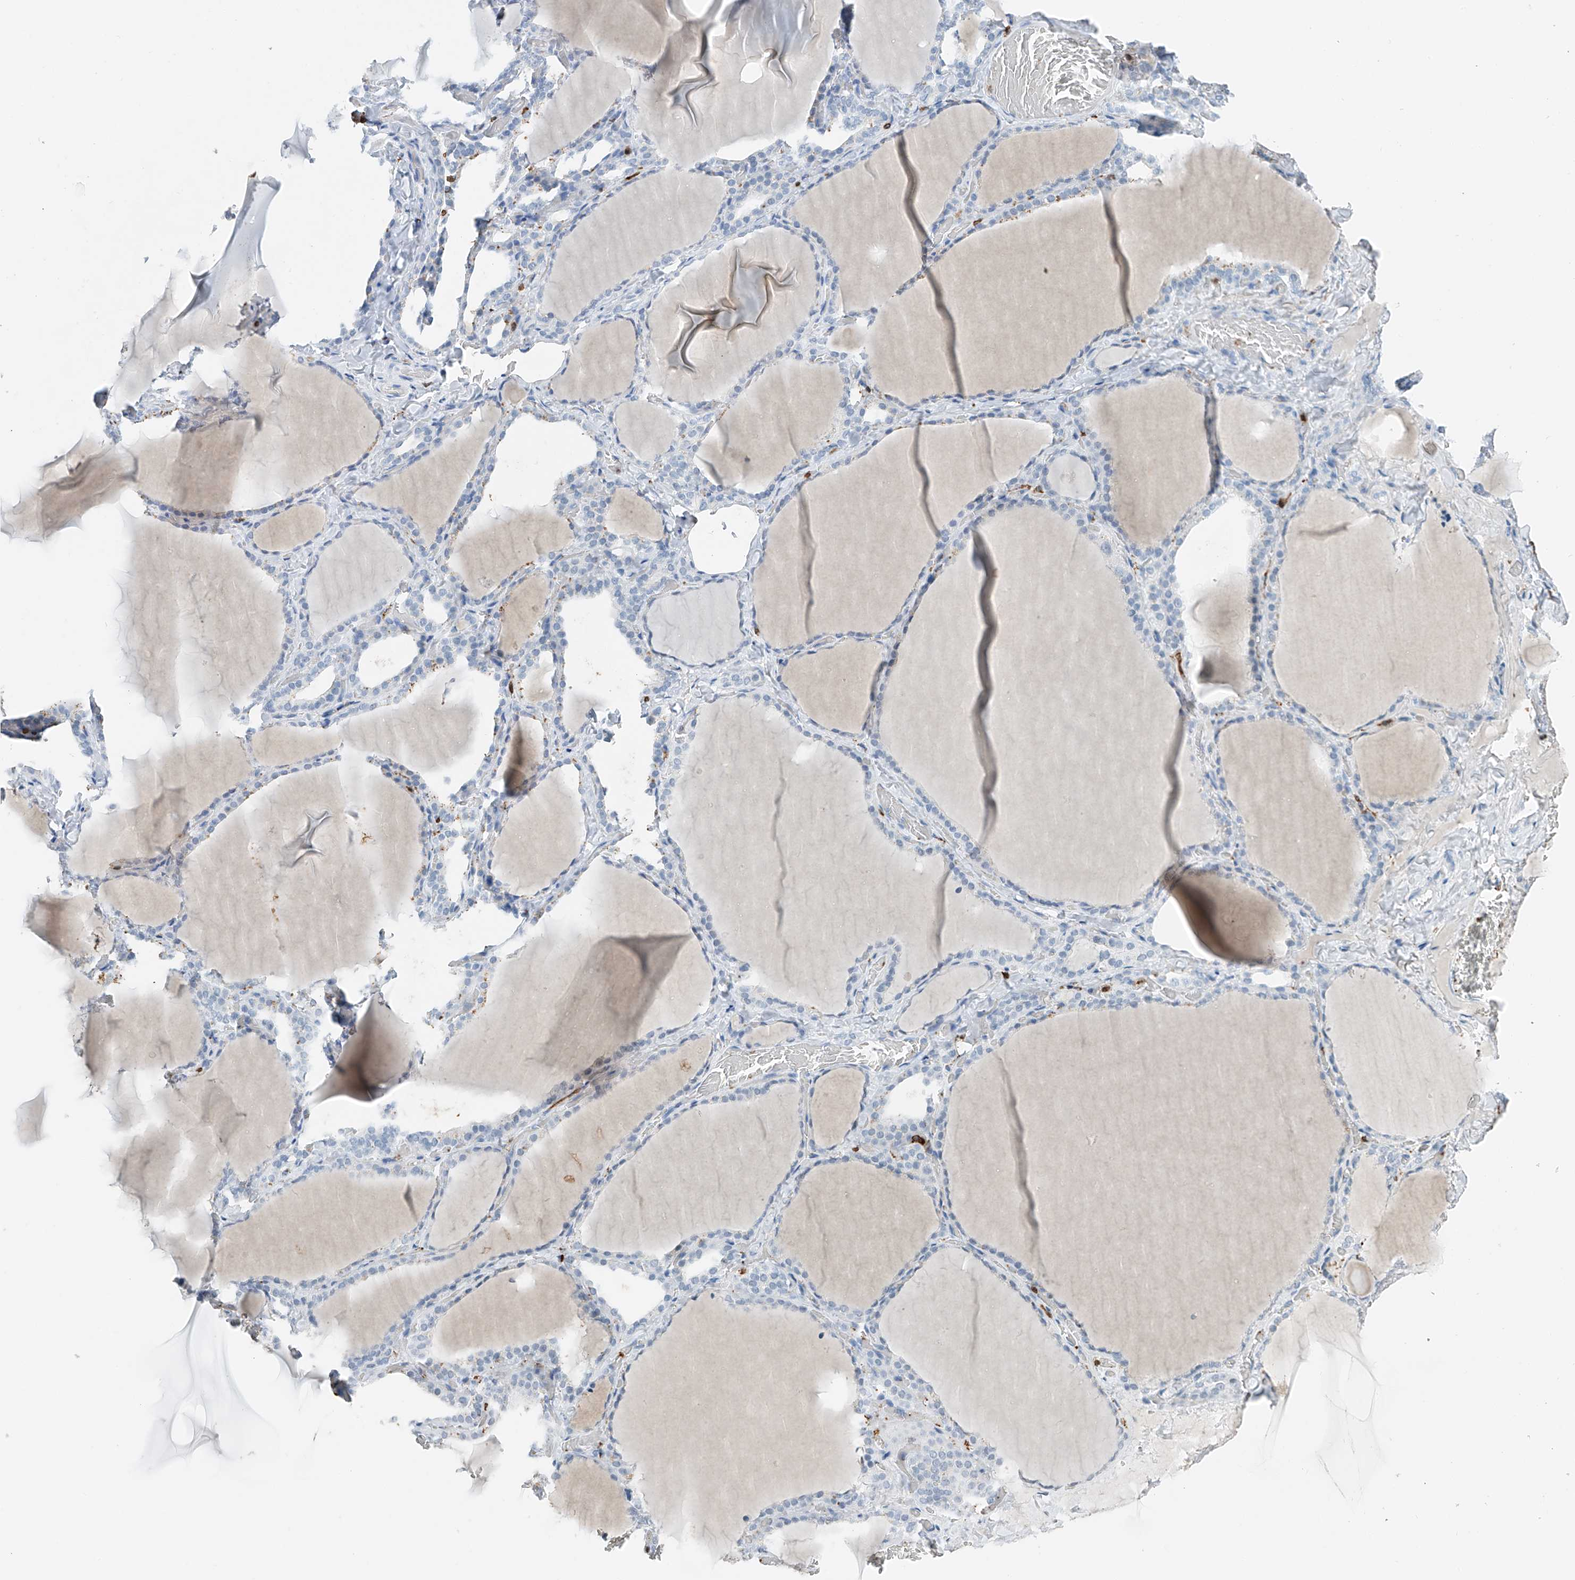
{"staining": {"intensity": "negative", "quantity": "none", "location": "none"}, "tissue": "thyroid gland", "cell_type": "Glandular cells", "image_type": "normal", "snomed": [{"axis": "morphology", "description": "Normal tissue, NOS"}, {"axis": "topography", "description": "Thyroid gland"}], "caption": "Glandular cells show no significant protein expression in unremarkable thyroid gland. (DAB immunohistochemistry visualized using brightfield microscopy, high magnification).", "gene": "TBXAS1", "patient": {"sex": "female", "age": 22}}